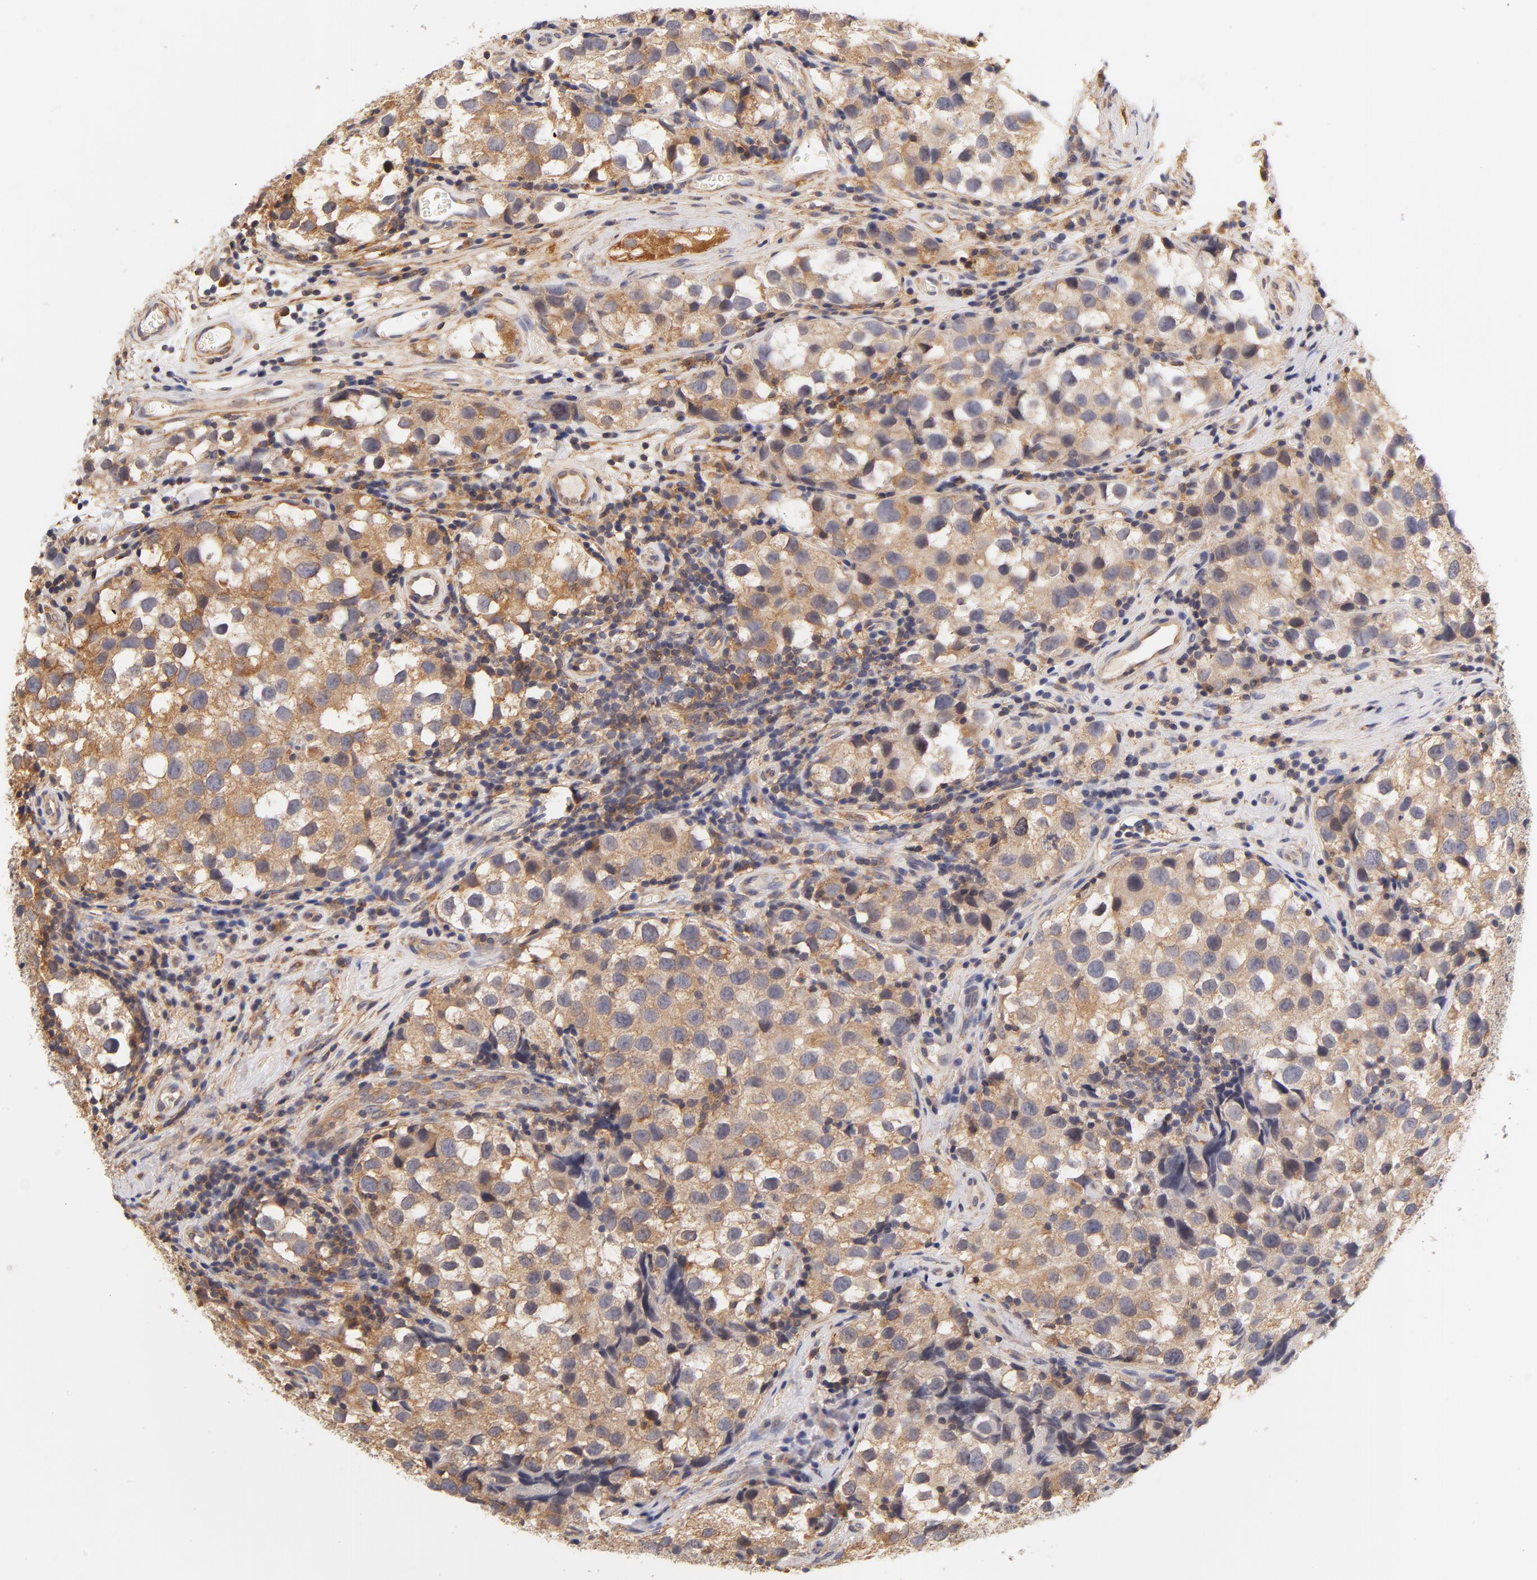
{"staining": {"intensity": "moderate", "quantity": ">75%", "location": "cytoplasmic/membranous"}, "tissue": "testis cancer", "cell_type": "Tumor cells", "image_type": "cancer", "snomed": [{"axis": "morphology", "description": "Seminoma, NOS"}, {"axis": "topography", "description": "Testis"}], "caption": "Testis cancer tissue reveals moderate cytoplasmic/membranous expression in approximately >75% of tumor cells, visualized by immunohistochemistry.", "gene": "FCMR", "patient": {"sex": "male", "age": 39}}